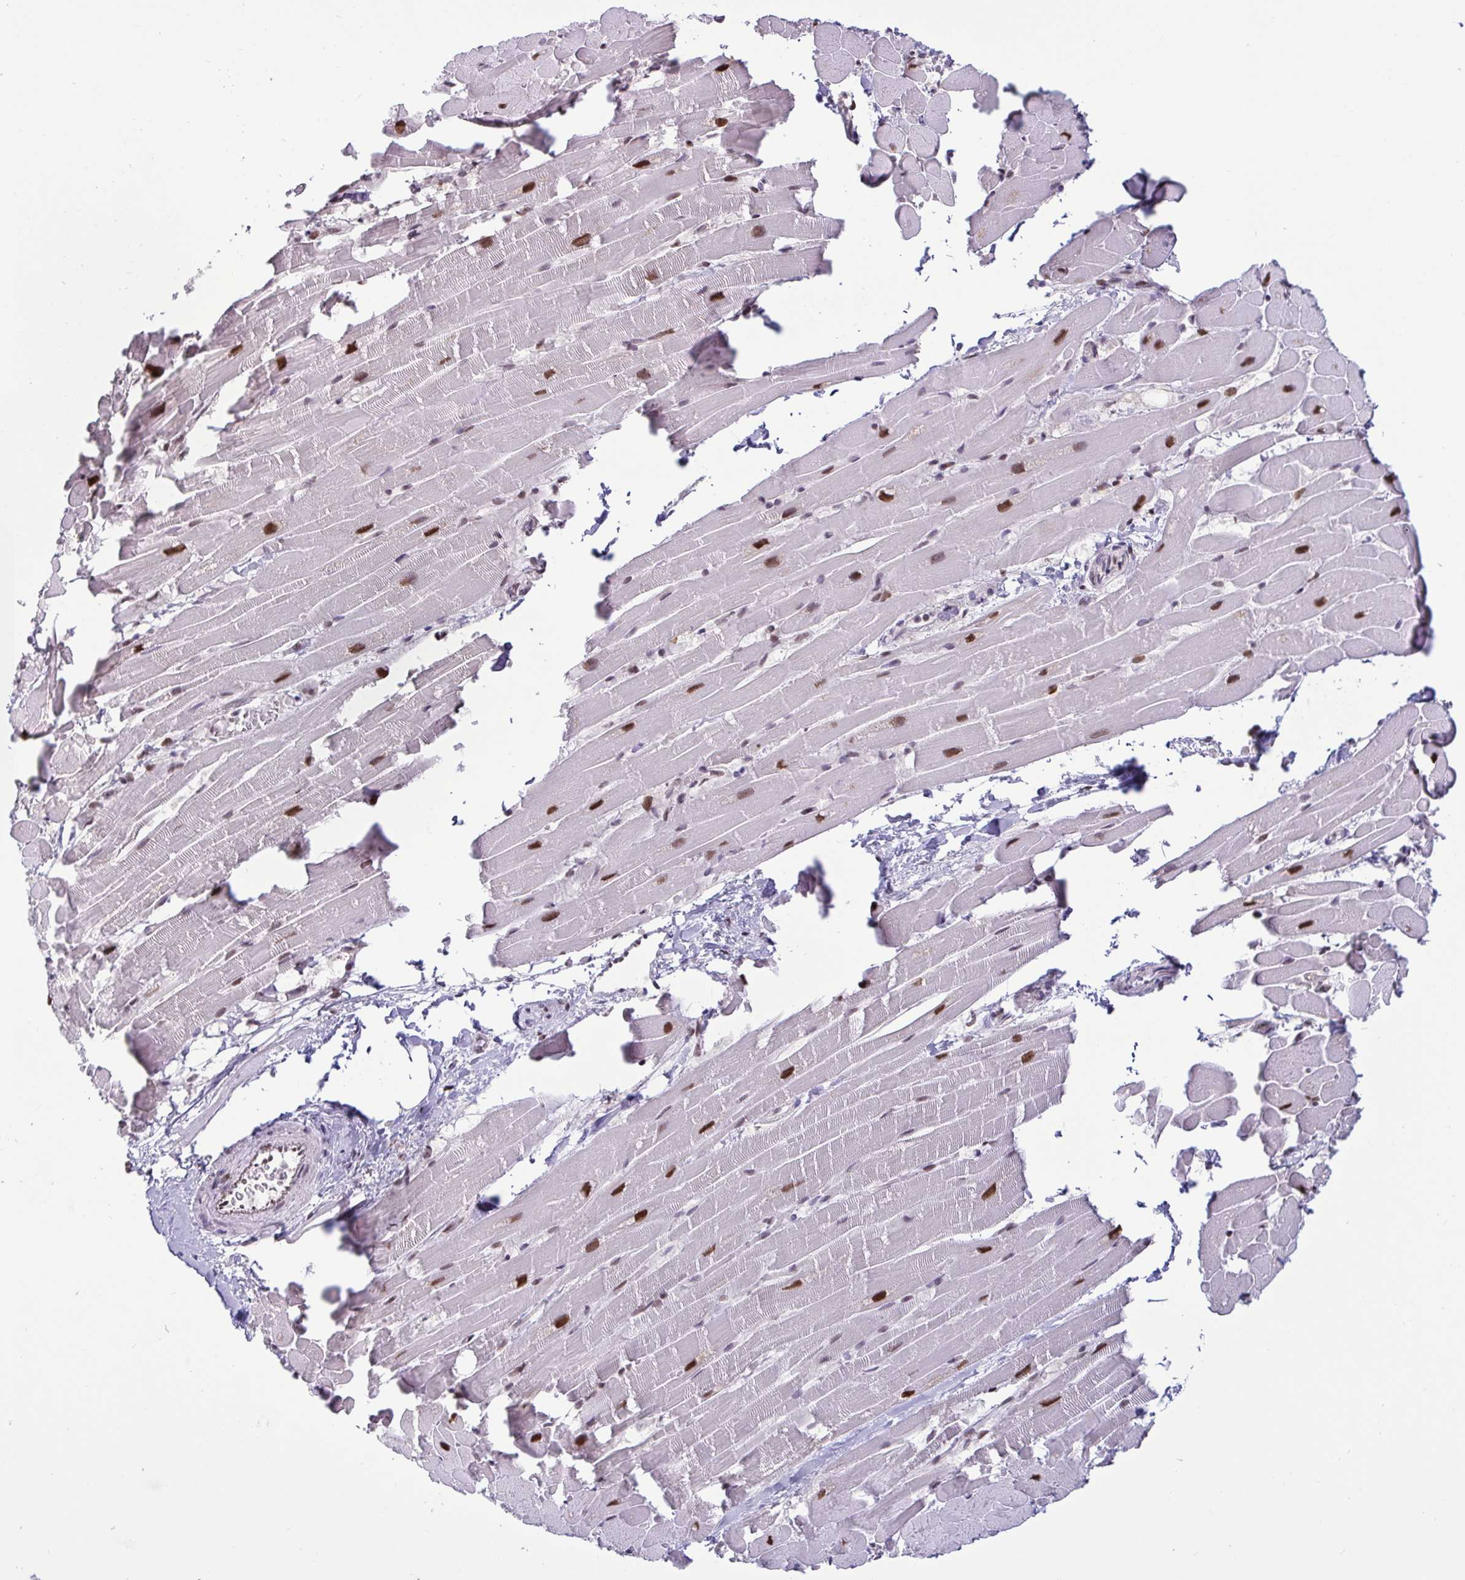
{"staining": {"intensity": "strong", "quantity": "25%-75%", "location": "nuclear"}, "tissue": "heart muscle", "cell_type": "Cardiomyocytes", "image_type": "normal", "snomed": [{"axis": "morphology", "description": "Normal tissue, NOS"}, {"axis": "topography", "description": "Heart"}], "caption": "A brown stain labels strong nuclear expression of a protein in cardiomyocytes of benign heart muscle. (IHC, brightfield microscopy, high magnification).", "gene": "CBFA2T2", "patient": {"sex": "male", "age": 37}}